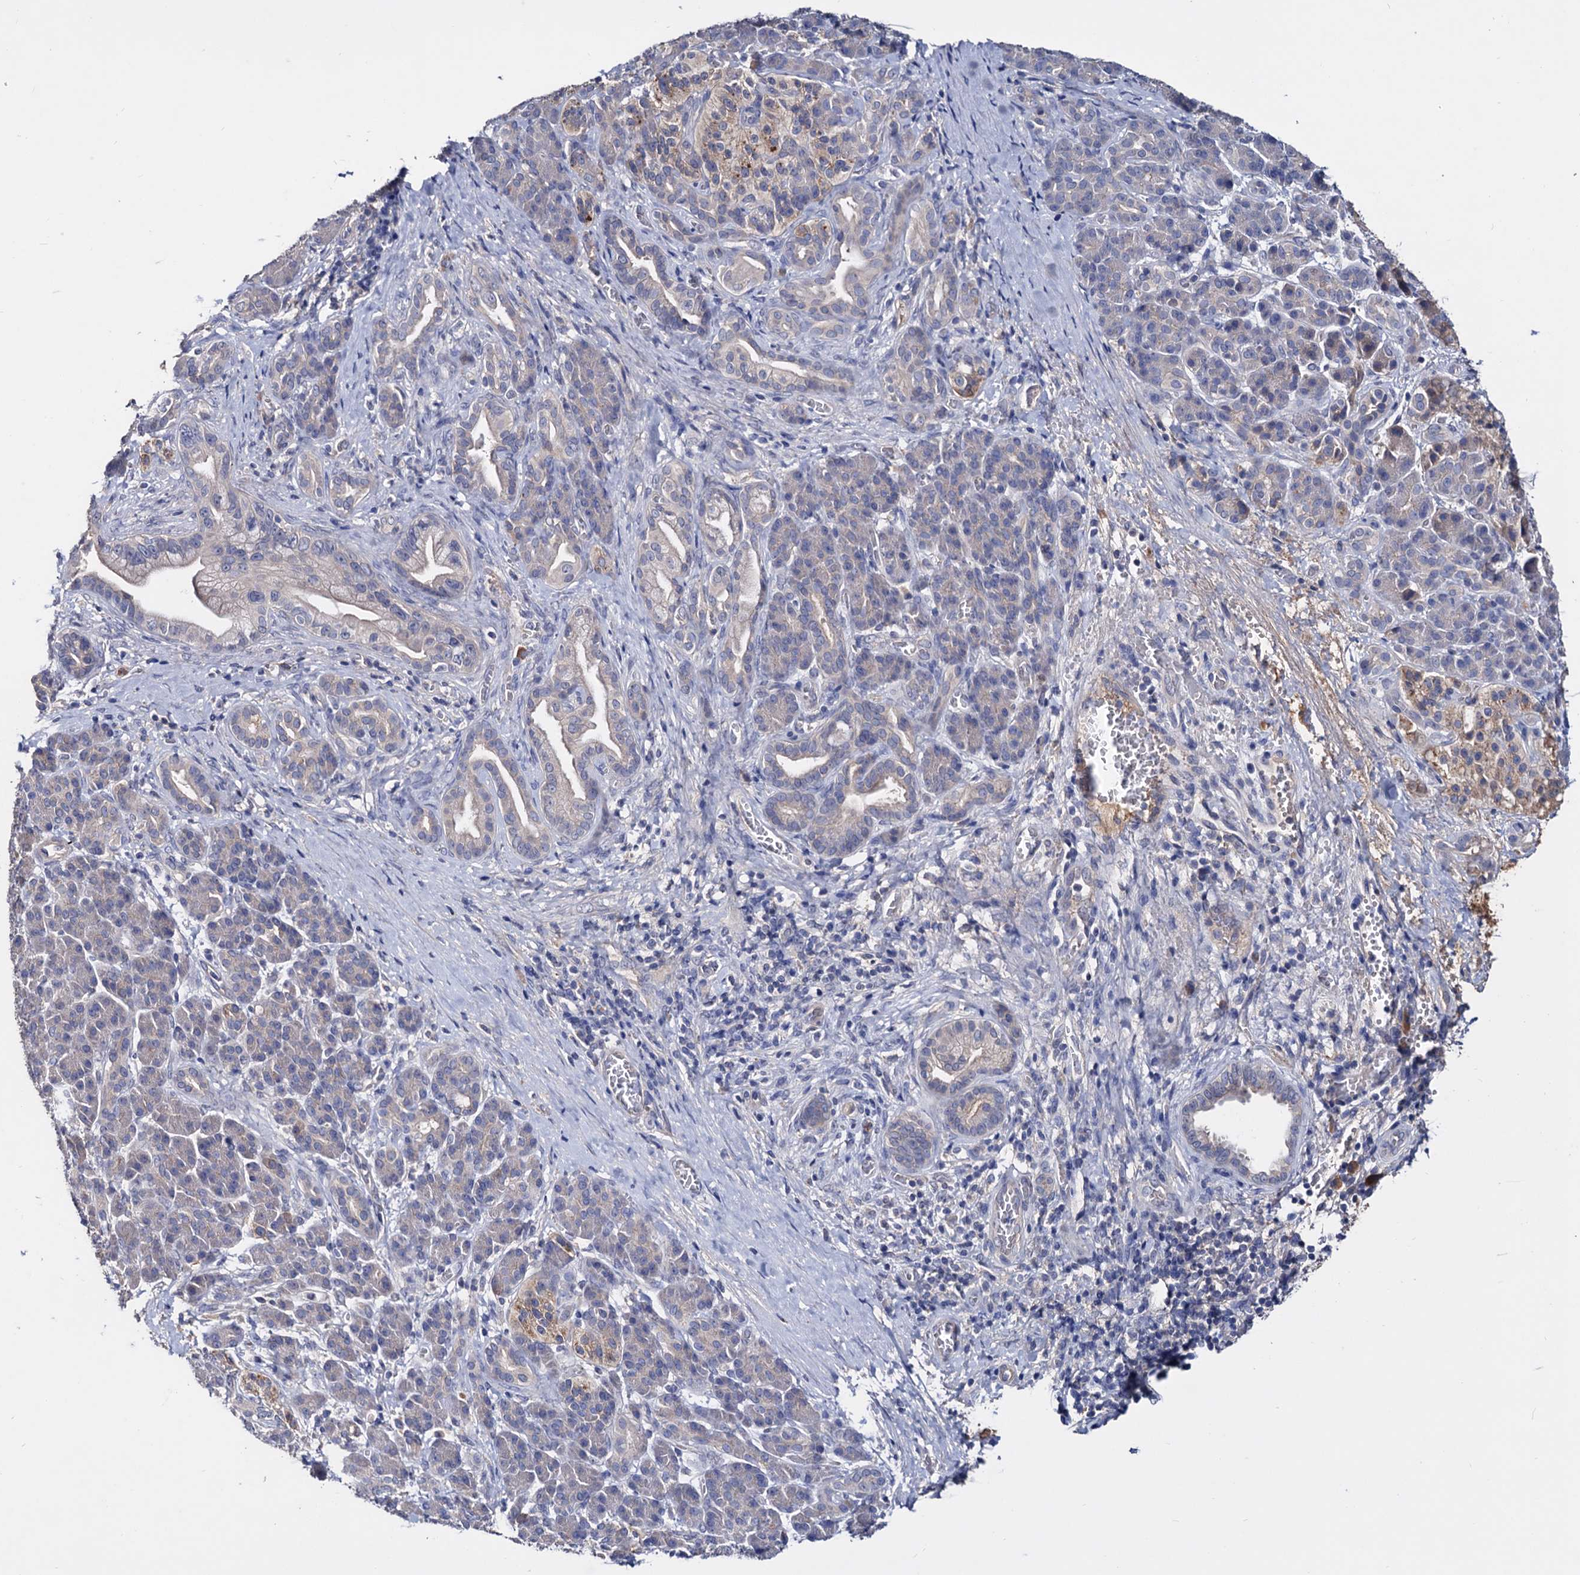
{"staining": {"intensity": "negative", "quantity": "none", "location": "none"}, "tissue": "pancreatic cancer", "cell_type": "Tumor cells", "image_type": "cancer", "snomed": [{"axis": "morphology", "description": "Adenocarcinoma, NOS"}, {"axis": "topography", "description": "Pancreas"}], "caption": "DAB (3,3'-diaminobenzidine) immunohistochemical staining of human pancreatic cancer (adenocarcinoma) exhibits no significant expression in tumor cells.", "gene": "NPAS4", "patient": {"sex": "male", "age": 59}}